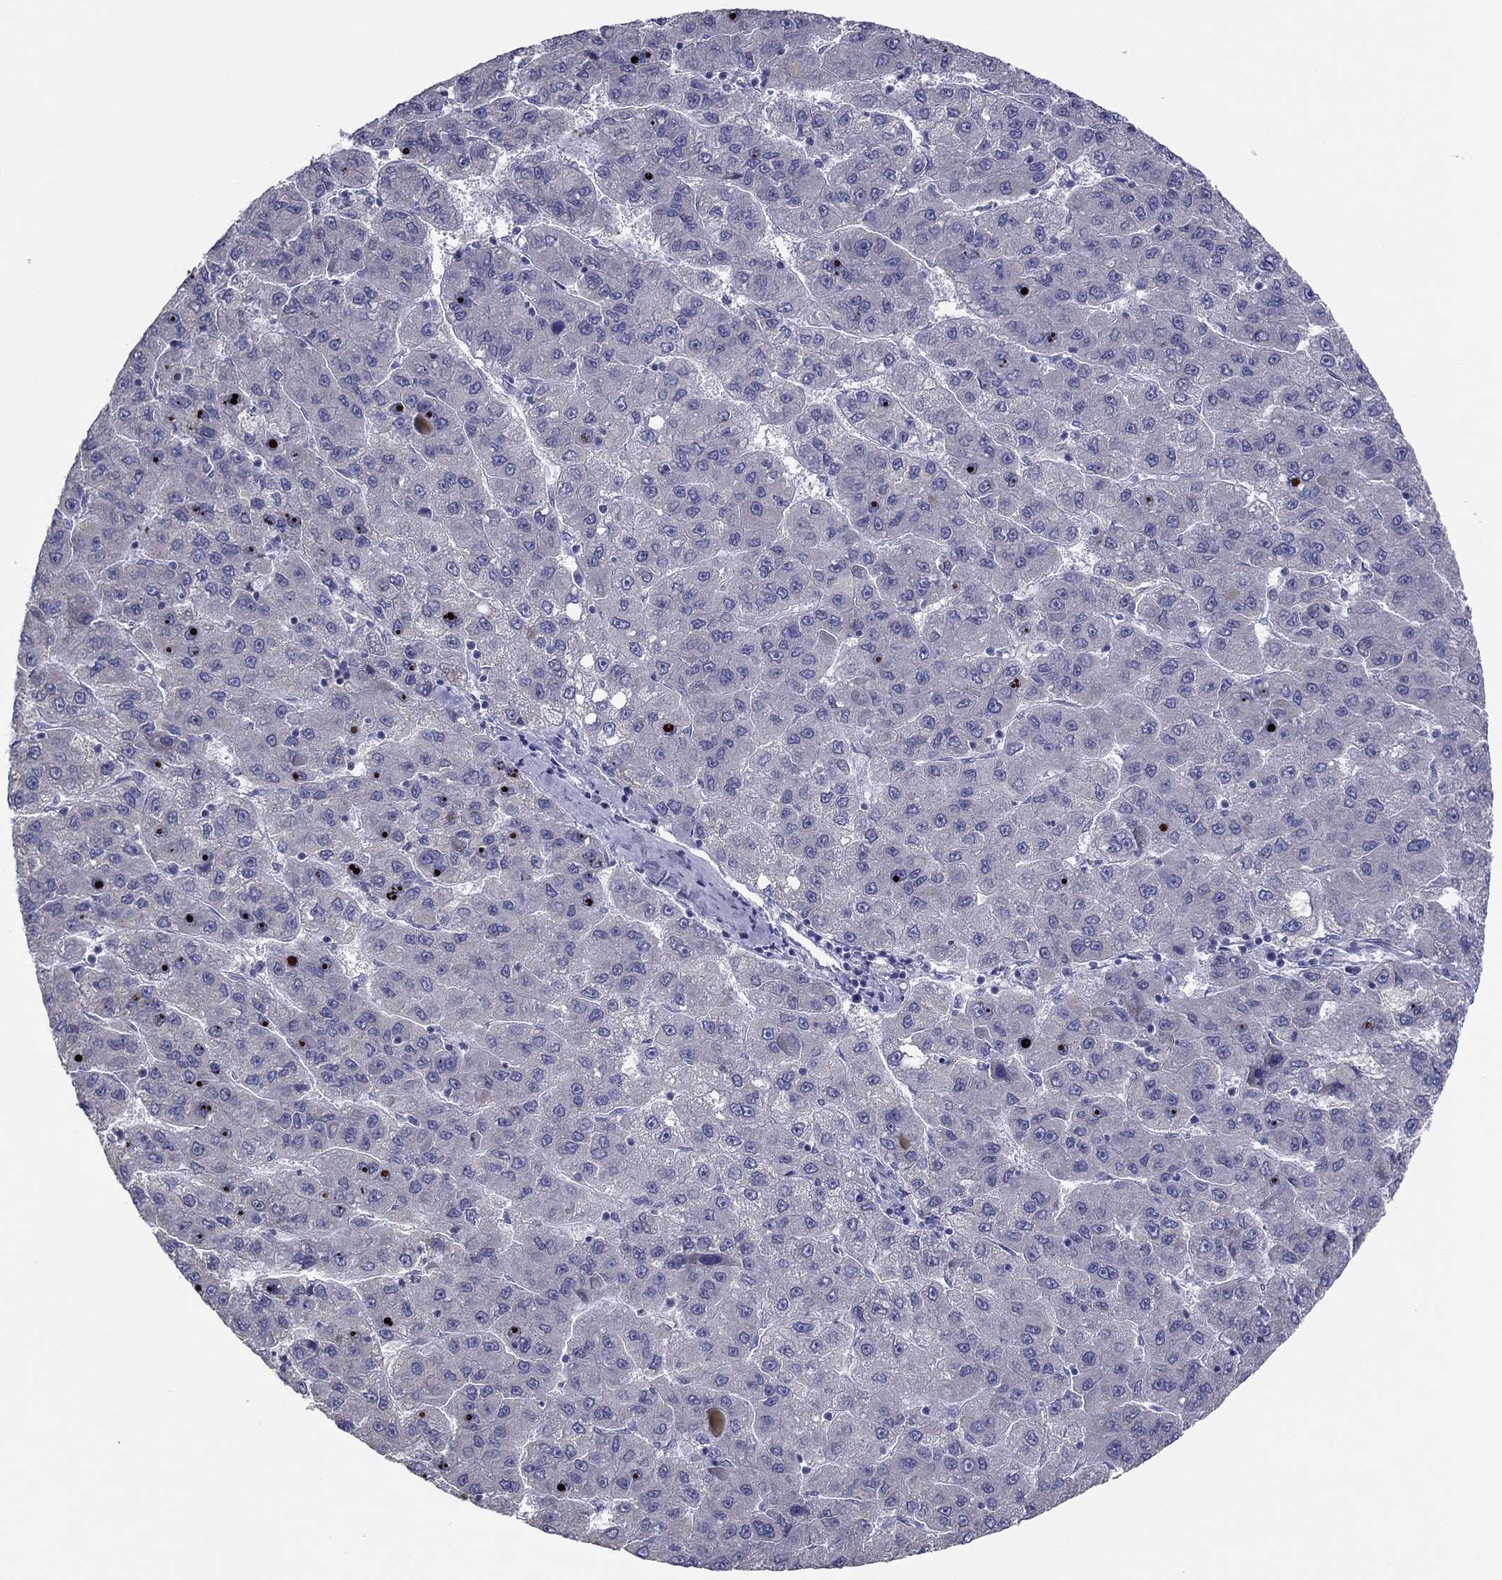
{"staining": {"intensity": "negative", "quantity": "none", "location": "none"}, "tissue": "liver cancer", "cell_type": "Tumor cells", "image_type": "cancer", "snomed": [{"axis": "morphology", "description": "Carcinoma, Hepatocellular, NOS"}, {"axis": "topography", "description": "Liver"}], "caption": "DAB immunohistochemical staining of hepatocellular carcinoma (liver) reveals no significant expression in tumor cells.", "gene": "GRK7", "patient": {"sex": "female", "age": 82}}